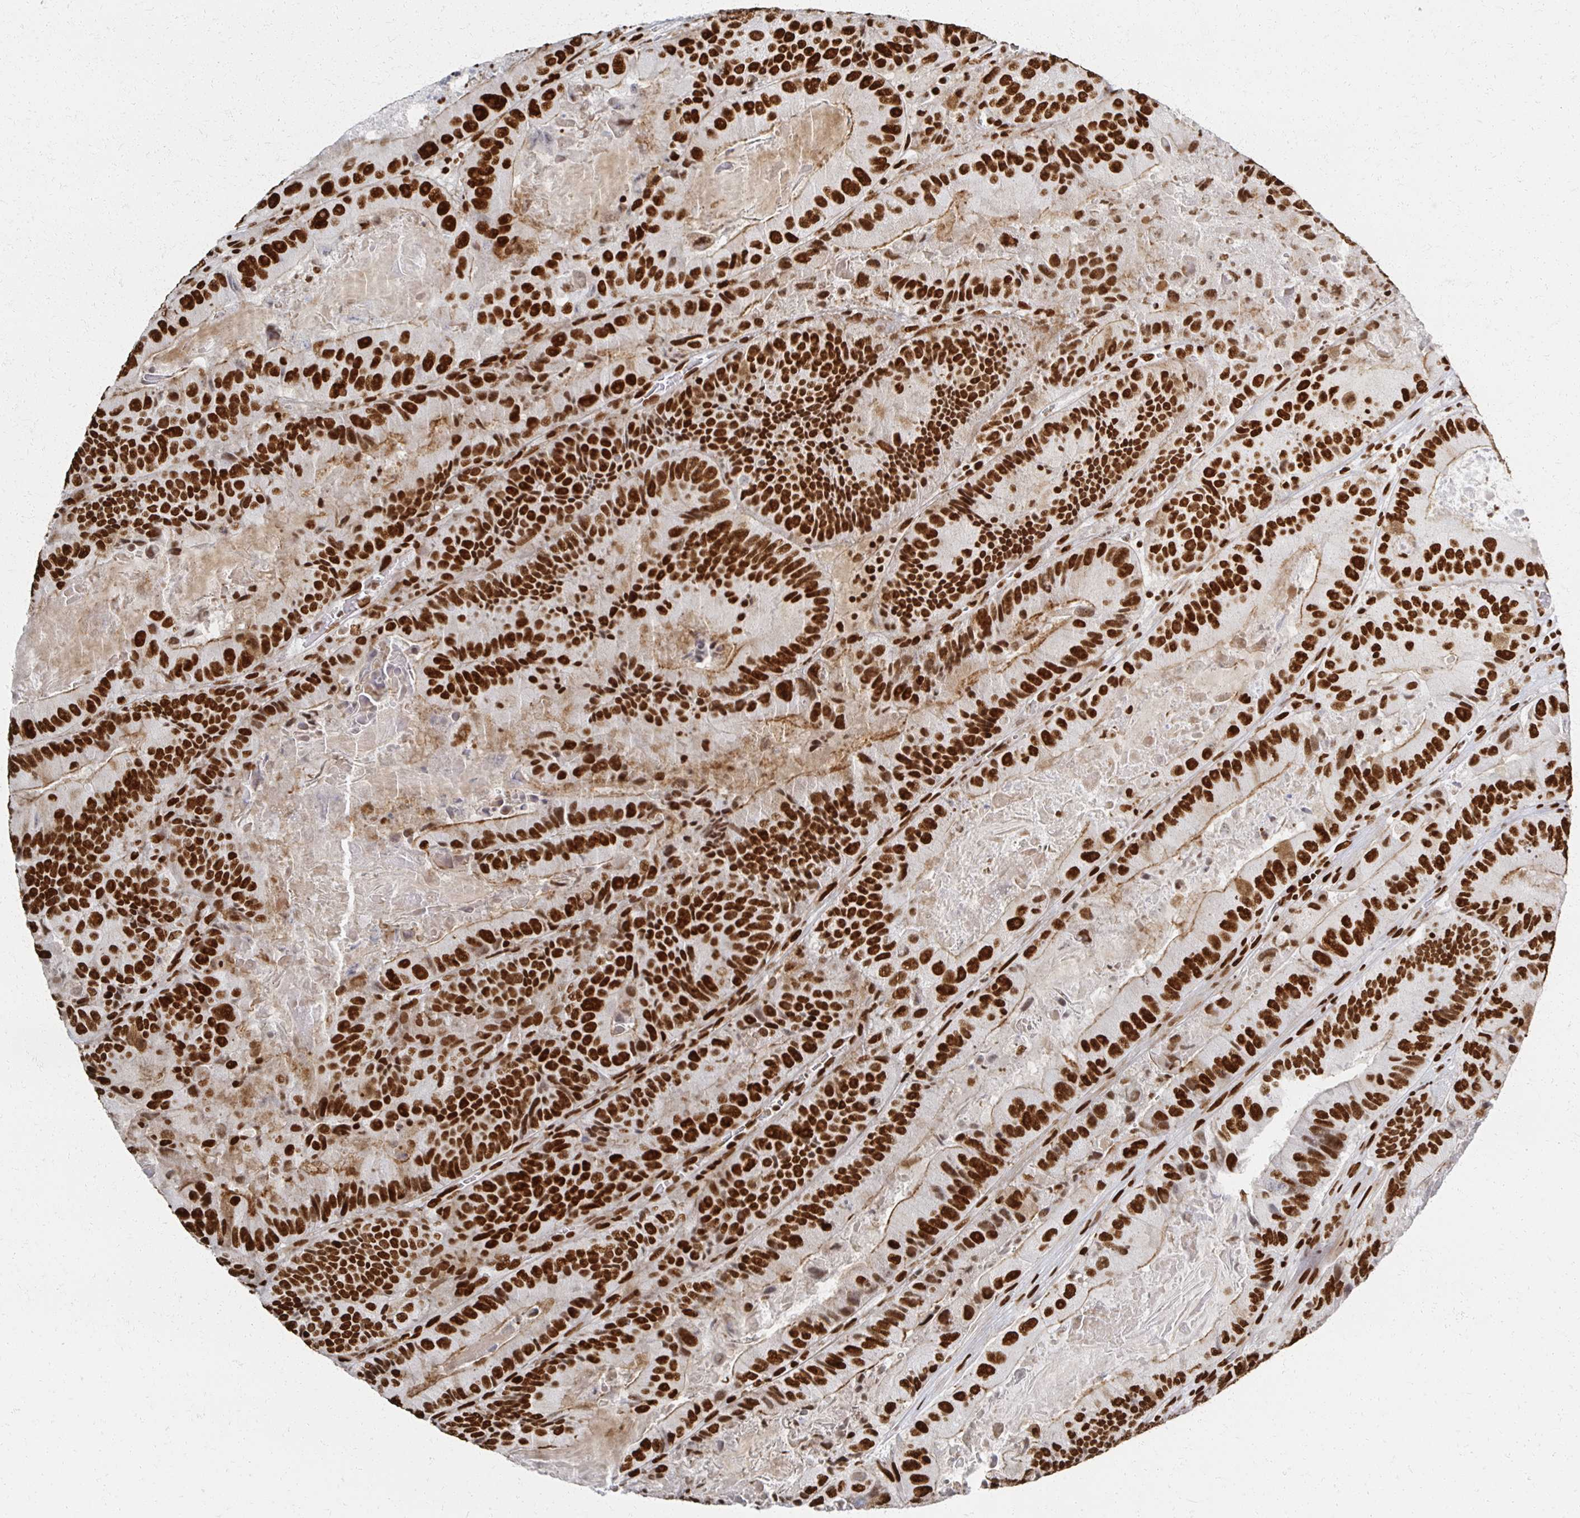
{"staining": {"intensity": "strong", "quantity": ">75%", "location": "nuclear"}, "tissue": "colorectal cancer", "cell_type": "Tumor cells", "image_type": "cancer", "snomed": [{"axis": "morphology", "description": "Adenocarcinoma, NOS"}, {"axis": "topography", "description": "Colon"}], "caption": "Protein expression analysis of colorectal cancer (adenocarcinoma) shows strong nuclear positivity in about >75% of tumor cells. (Brightfield microscopy of DAB IHC at high magnification).", "gene": "RBBP7", "patient": {"sex": "female", "age": 86}}